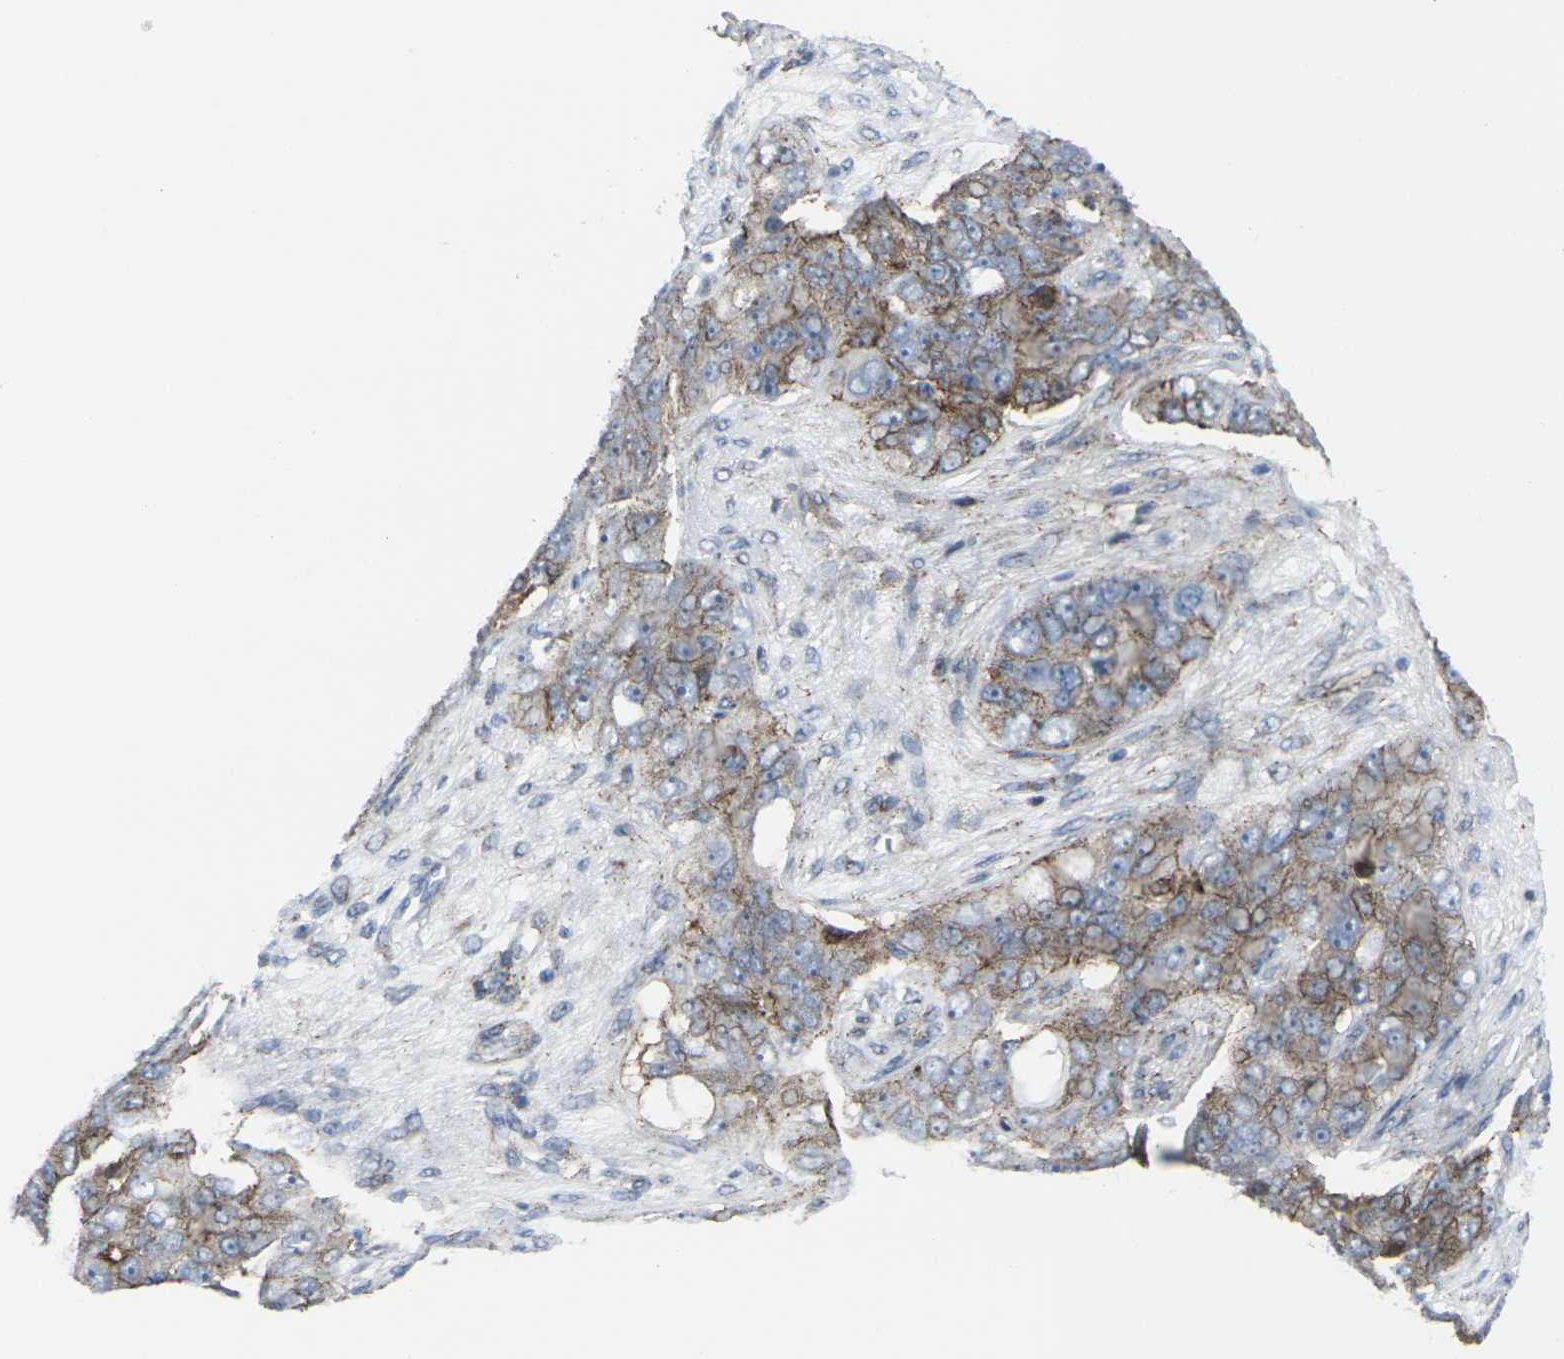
{"staining": {"intensity": "moderate", "quantity": "25%-75%", "location": "cytoplasmic/membranous"}, "tissue": "ovarian cancer", "cell_type": "Tumor cells", "image_type": "cancer", "snomed": [{"axis": "morphology", "description": "Carcinoma, endometroid"}, {"axis": "topography", "description": "Ovary"}], "caption": "Protein expression by IHC exhibits moderate cytoplasmic/membranous staining in about 25%-75% of tumor cells in ovarian cancer.", "gene": "CDH11", "patient": {"sex": "female", "age": 51}}